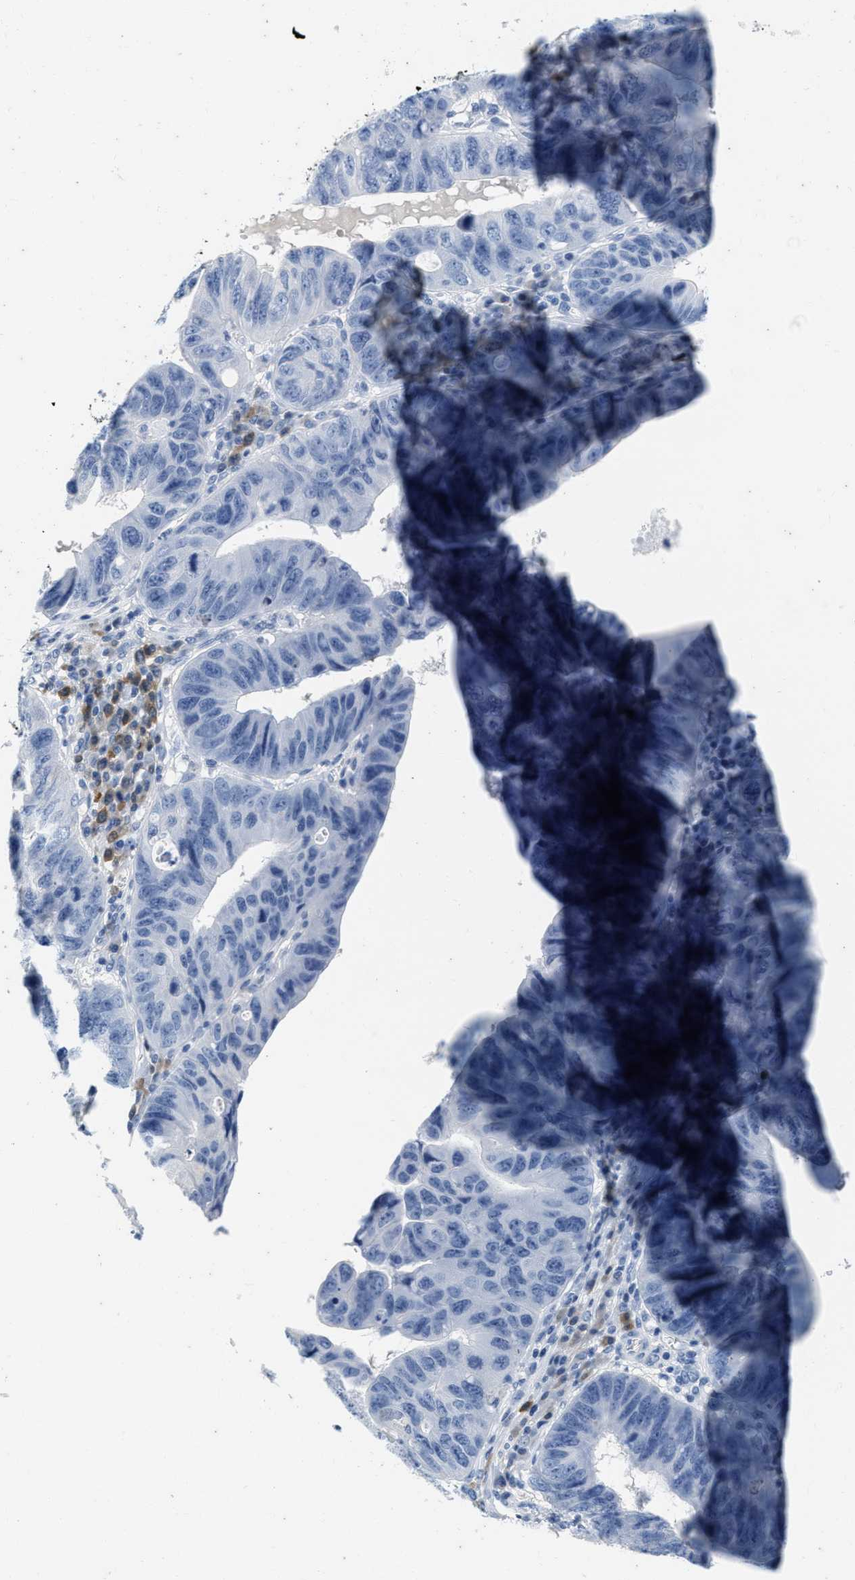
{"staining": {"intensity": "negative", "quantity": "none", "location": "none"}, "tissue": "stomach cancer", "cell_type": "Tumor cells", "image_type": "cancer", "snomed": [{"axis": "morphology", "description": "Adenocarcinoma, NOS"}, {"axis": "topography", "description": "Stomach"}], "caption": "Photomicrograph shows no protein positivity in tumor cells of stomach cancer tissue.", "gene": "ABCB11", "patient": {"sex": "male", "age": 59}}